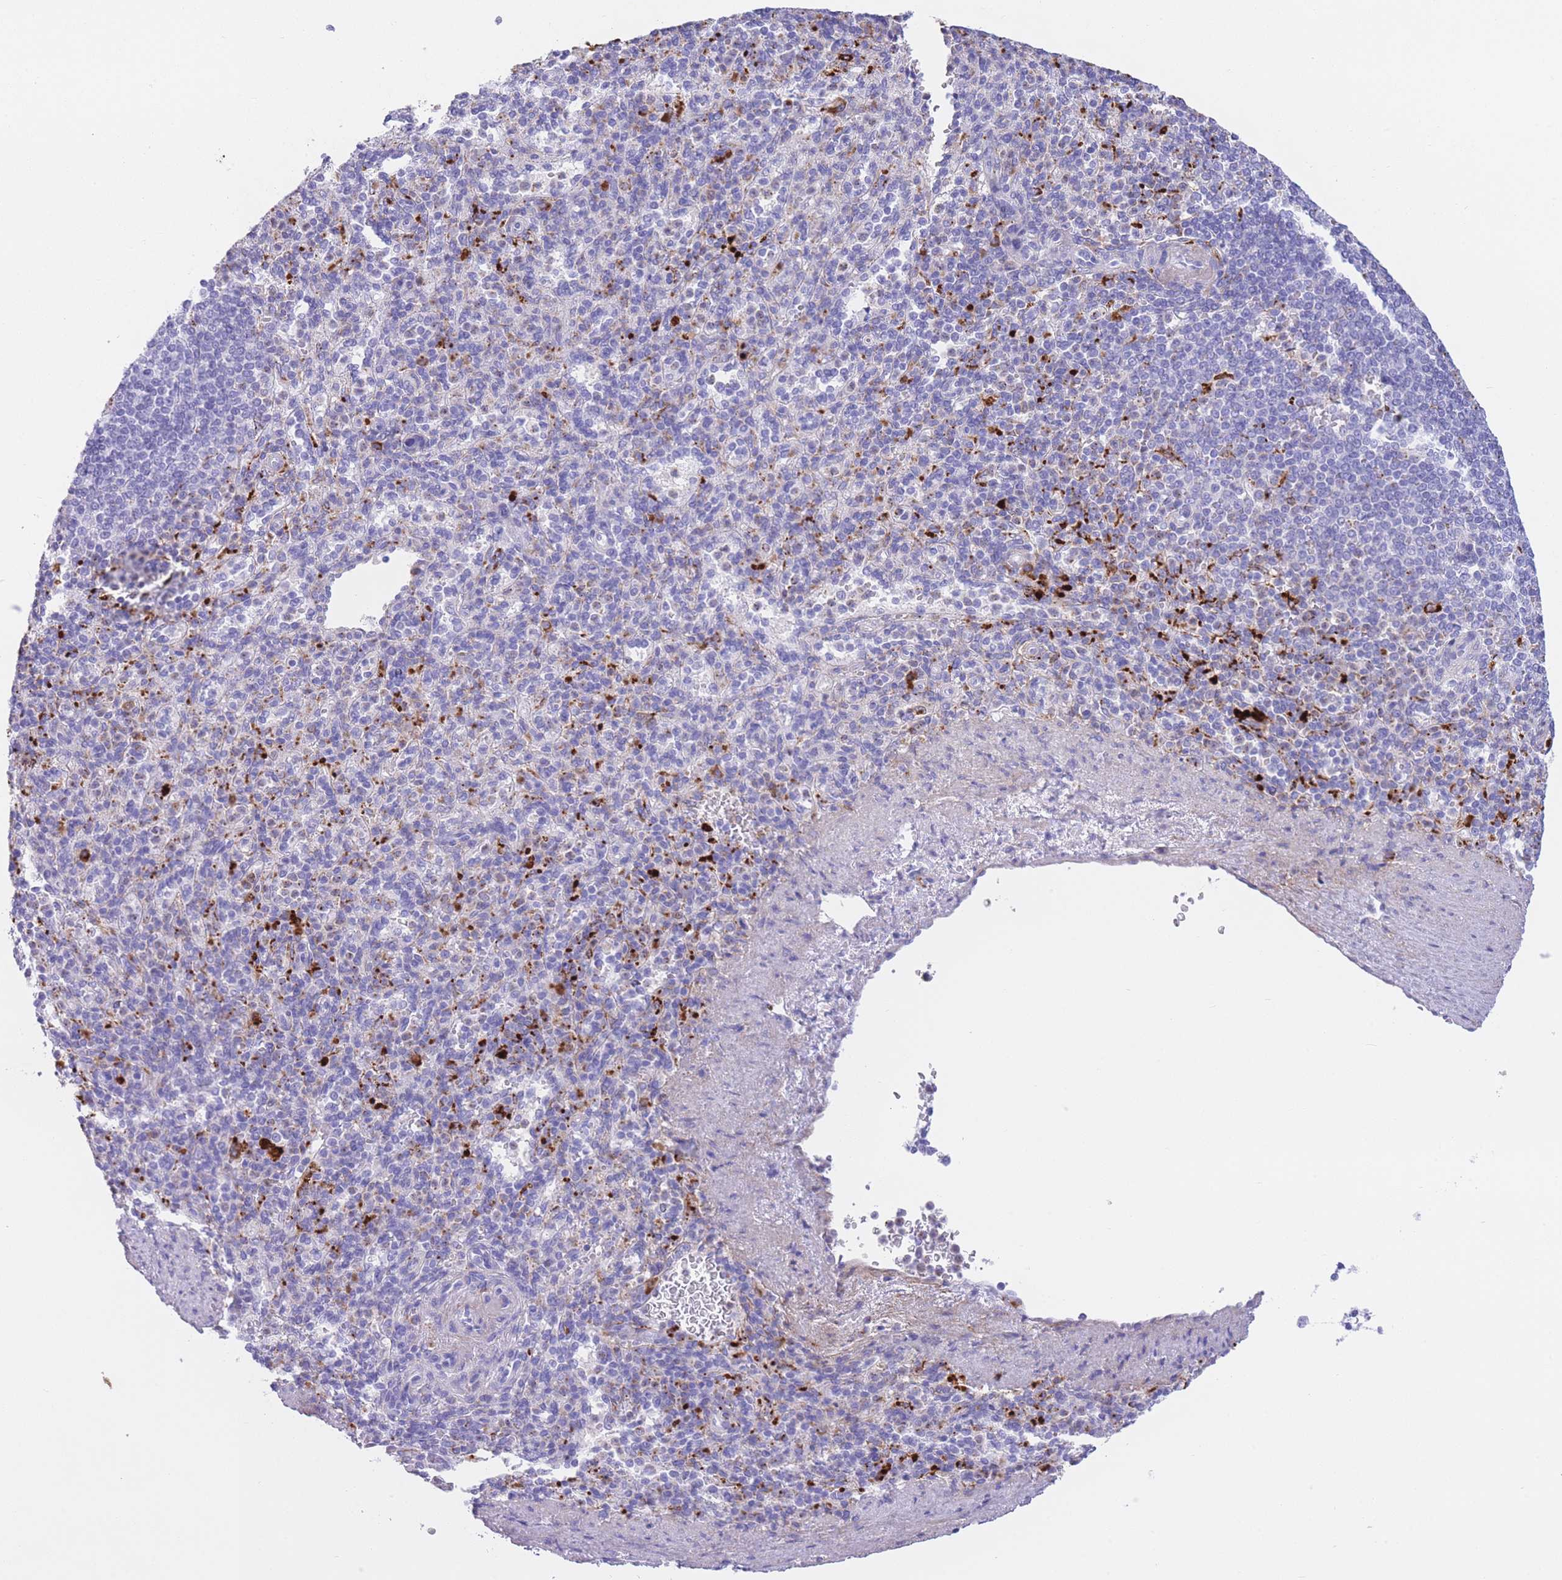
{"staining": {"intensity": "strong", "quantity": "<25%", "location": "cytoplasmic/membranous"}, "tissue": "spleen", "cell_type": "Cells in red pulp", "image_type": "normal", "snomed": [{"axis": "morphology", "description": "Normal tissue, NOS"}, {"axis": "topography", "description": "Spleen"}], "caption": "IHC photomicrograph of unremarkable human spleen stained for a protein (brown), which reveals medium levels of strong cytoplasmic/membranous positivity in about <25% of cells in red pulp.", "gene": "PLBD1", "patient": {"sex": "female", "age": 74}}